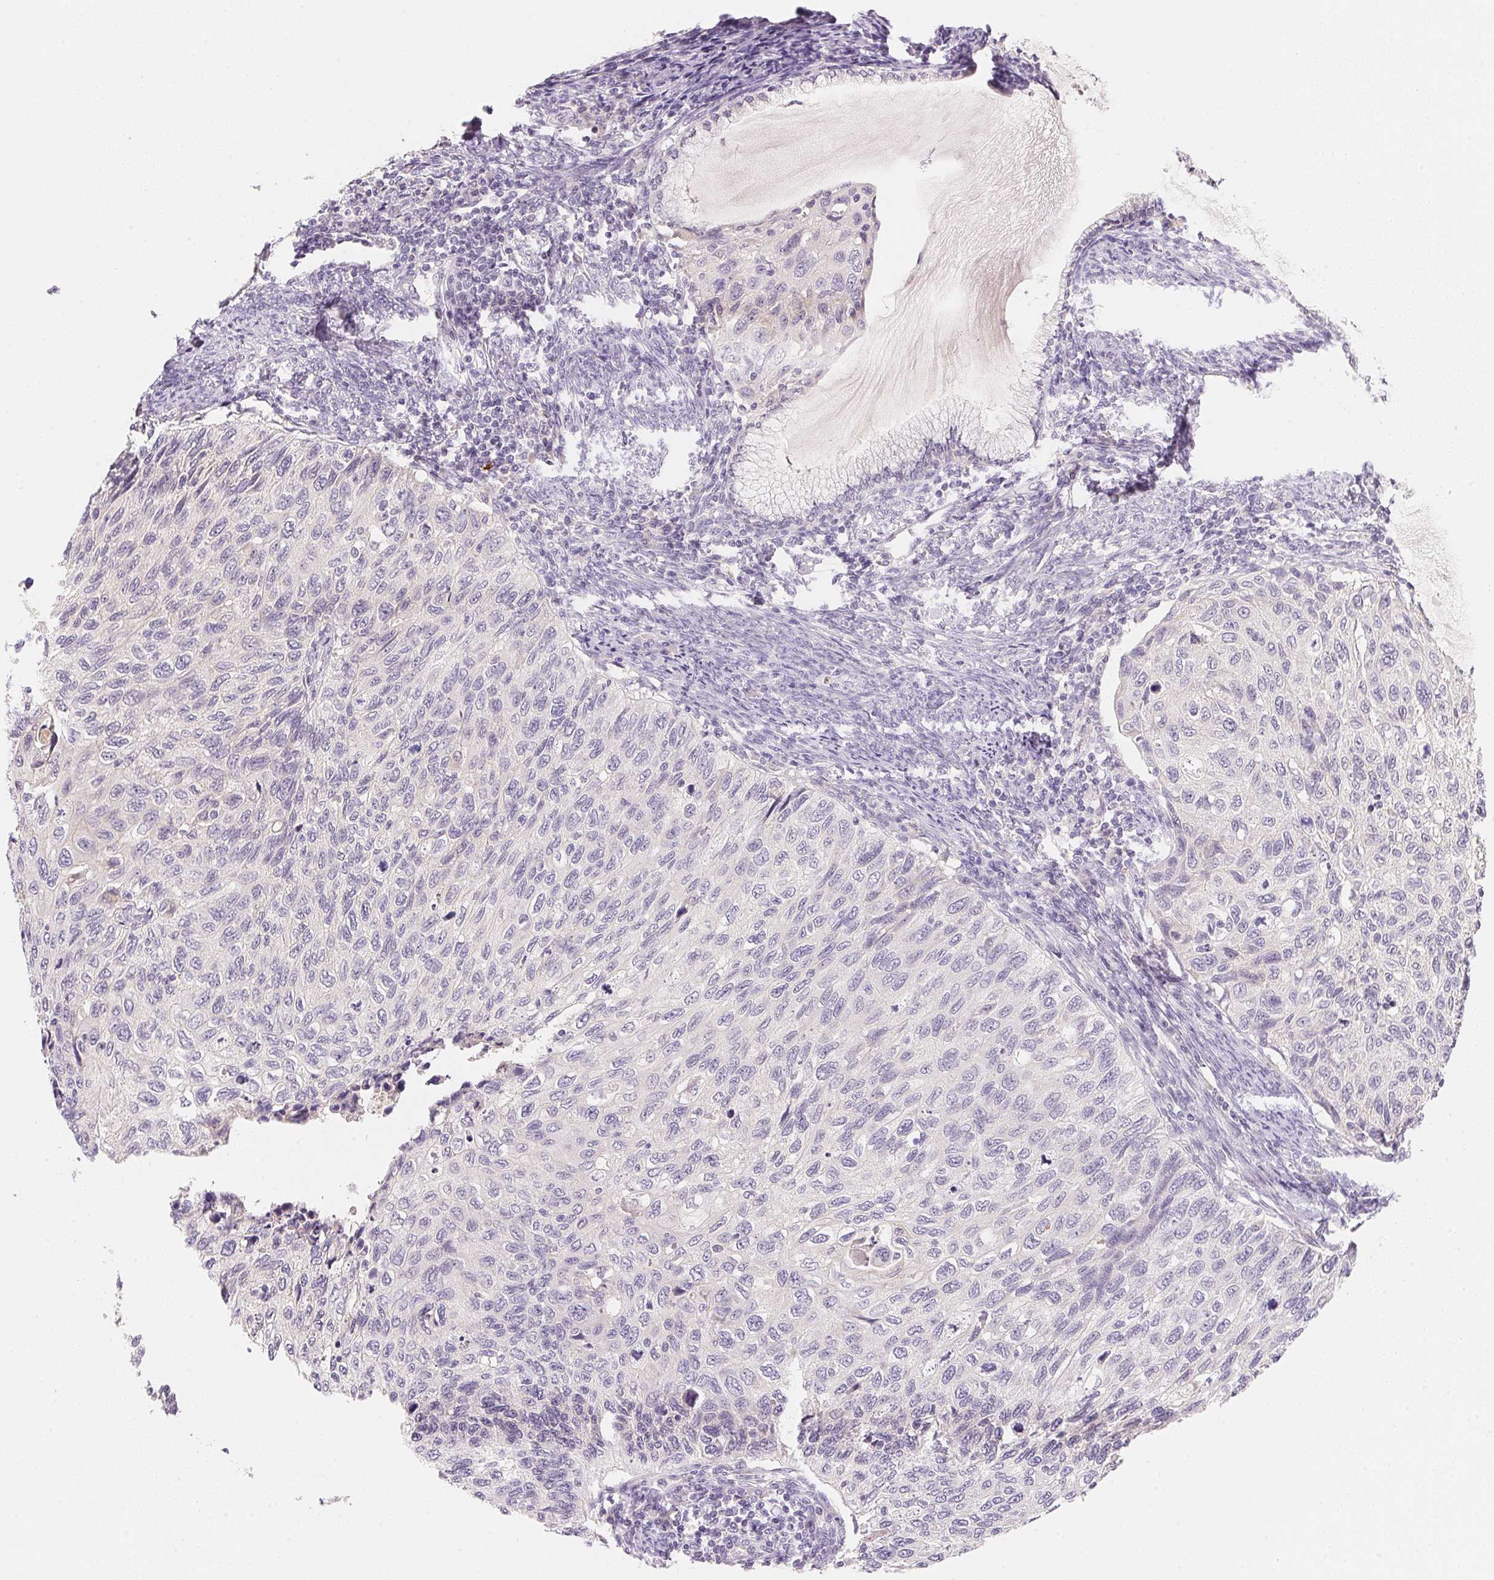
{"staining": {"intensity": "negative", "quantity": "none", "location": "none"}, "tissue": "cervical cancer", "cell_type": "Tumor cells", "image_type": "cancer", "snomed": [{"axis": "morphology", "description": "Squamous cell carcinoma, NOS"}, {"axis": "topography", "description": "Cervix"}], "caption": "Cervical cancer (squamous cell carcinoma) was stained to show a protein in brown. There is no significant expression in tumor cells. Nuclei are stained in blue.", "gene": "MCOLN3", "patient": {"sex": "female", "age": 70}}